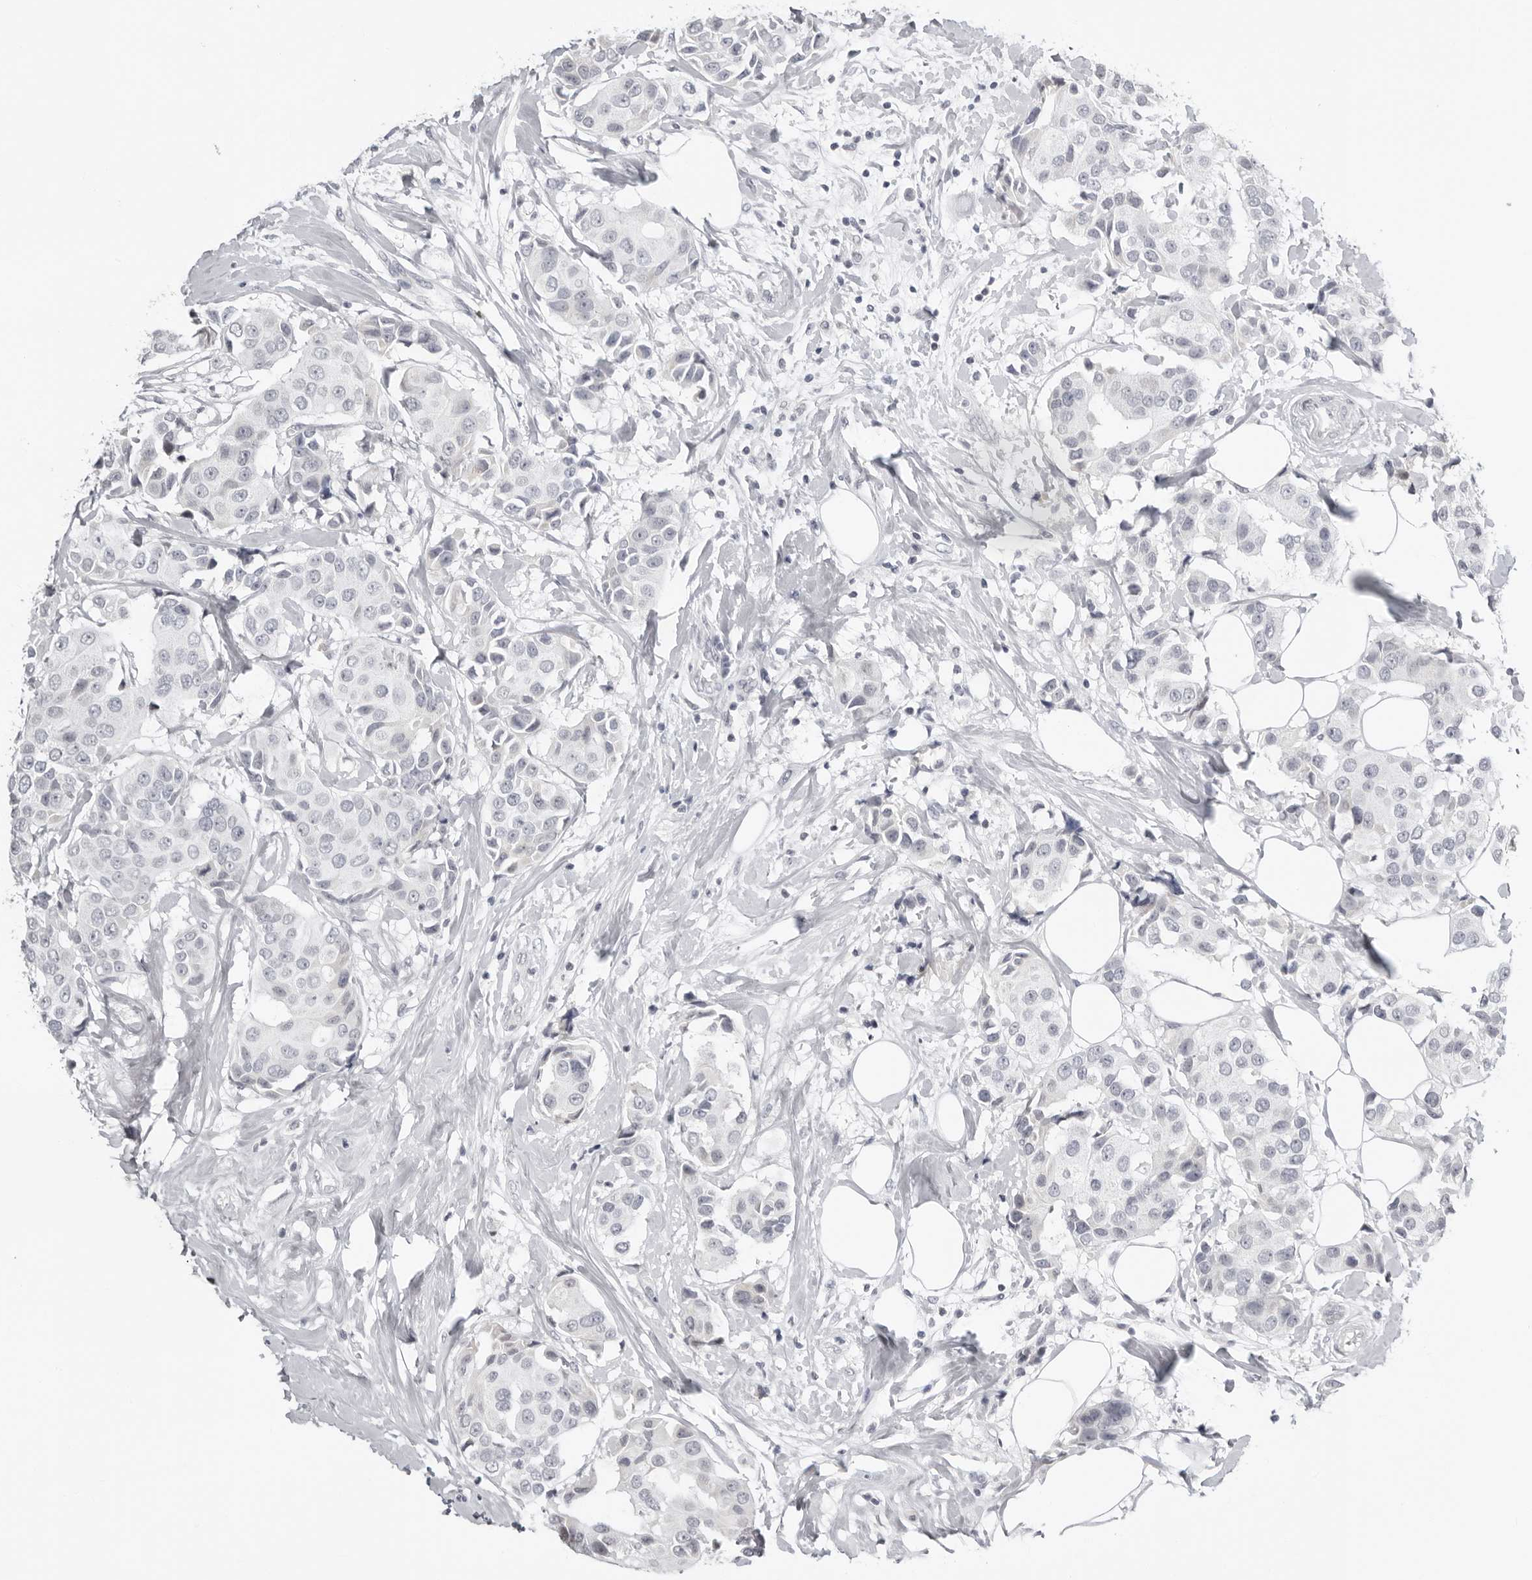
{"staining": {"intensity": "negative", "quantity": "none", "location": "none"}, "tissue": "breast cancer", "cell_type": "Tumor cells", "image_type": "cancer", "snomed": [{"axis": "morphology", "description": "Normal tissue, NOS"}, {"axis": "morphology", "description": "Duct carcinoma"}, {"axis": "topography", "description": "Breast"}], "caption": "Tumor cells are negative for brown protein staining in breast cancer (invasive ductal carcinoma).", "gene": "ACP6", "patient": {"sex": "female", "age": 39}}